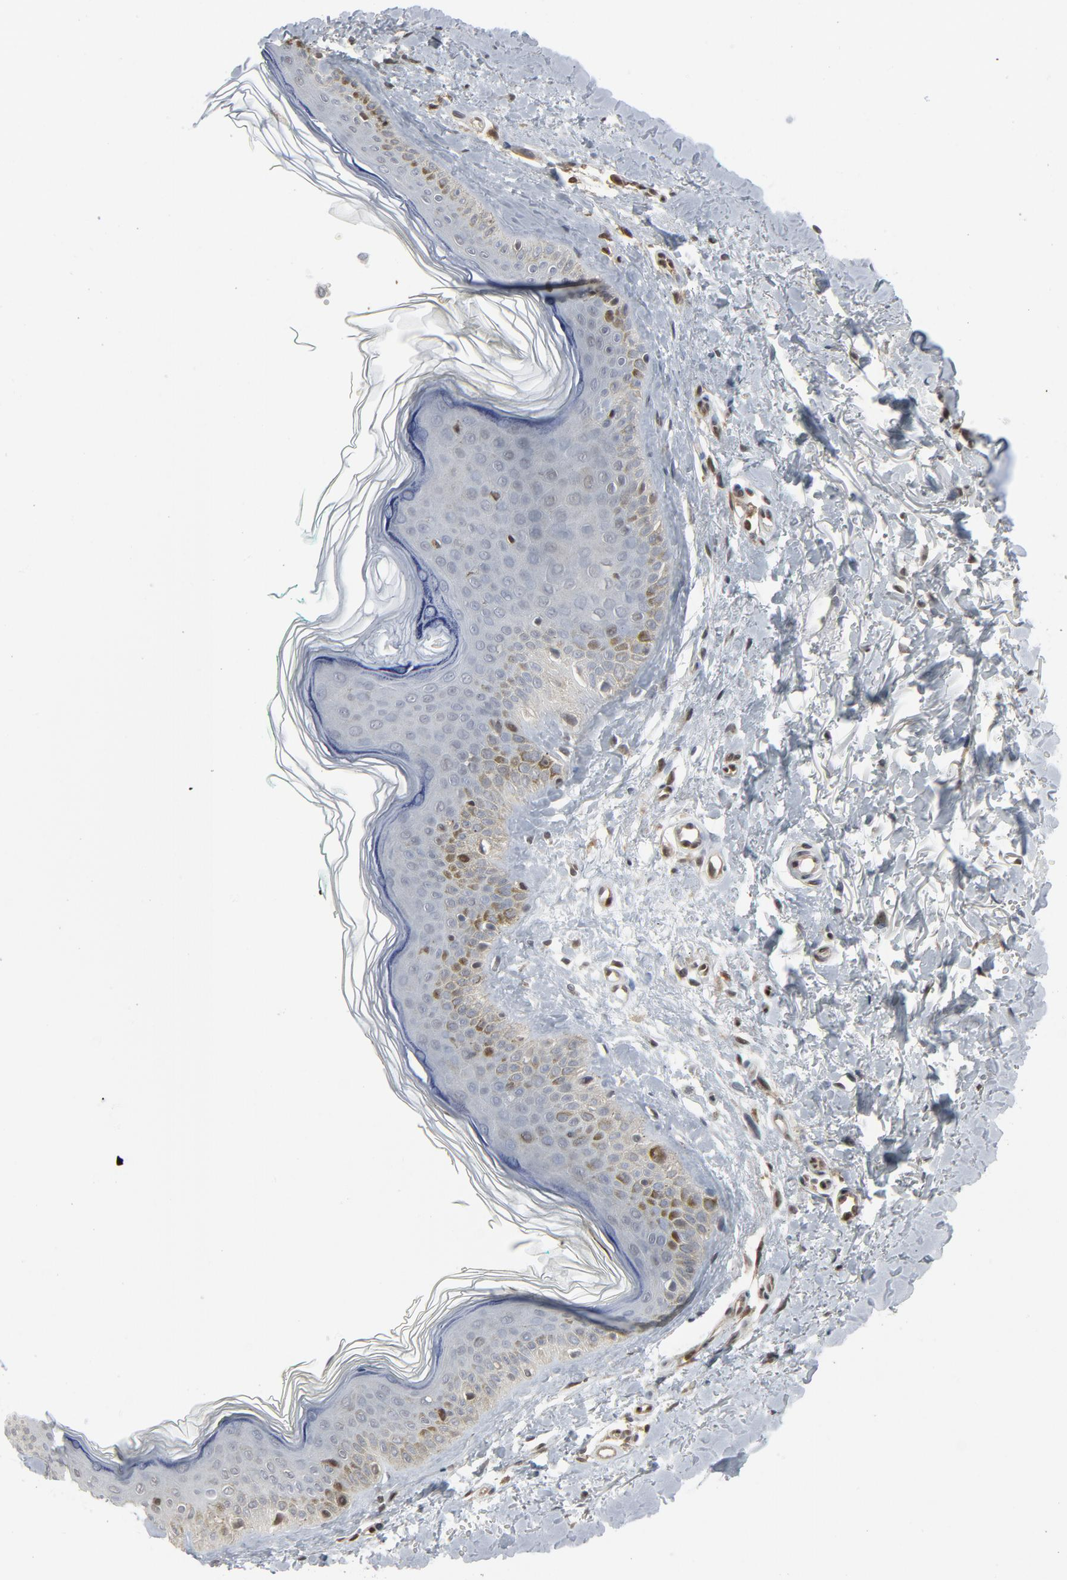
{"staining": {"intensity": "moderate", "quantity": ">75%", "location": "cytoplasmic/membranous"}, "tissue": "skin", "cell_type": "Fibroblasts", "image_type": "normal", "snomed": [{"axis": "morphology", "description": "Normal tissue, NOS"}, {"axis": "topography", "description": "Skin"}], "caption": "Immunohistochemical staining of benign human skin demonstrates medium levels of moderate cytoplasmic/membranous staining in approximately >75% of fibroblasts. (Stains: DAB in brown, nuclei in blue, Microscopy: brightfield microscopy at high magnification).", "gene": "STAT5A", "patient": {"sex": "male", "age": 71}}